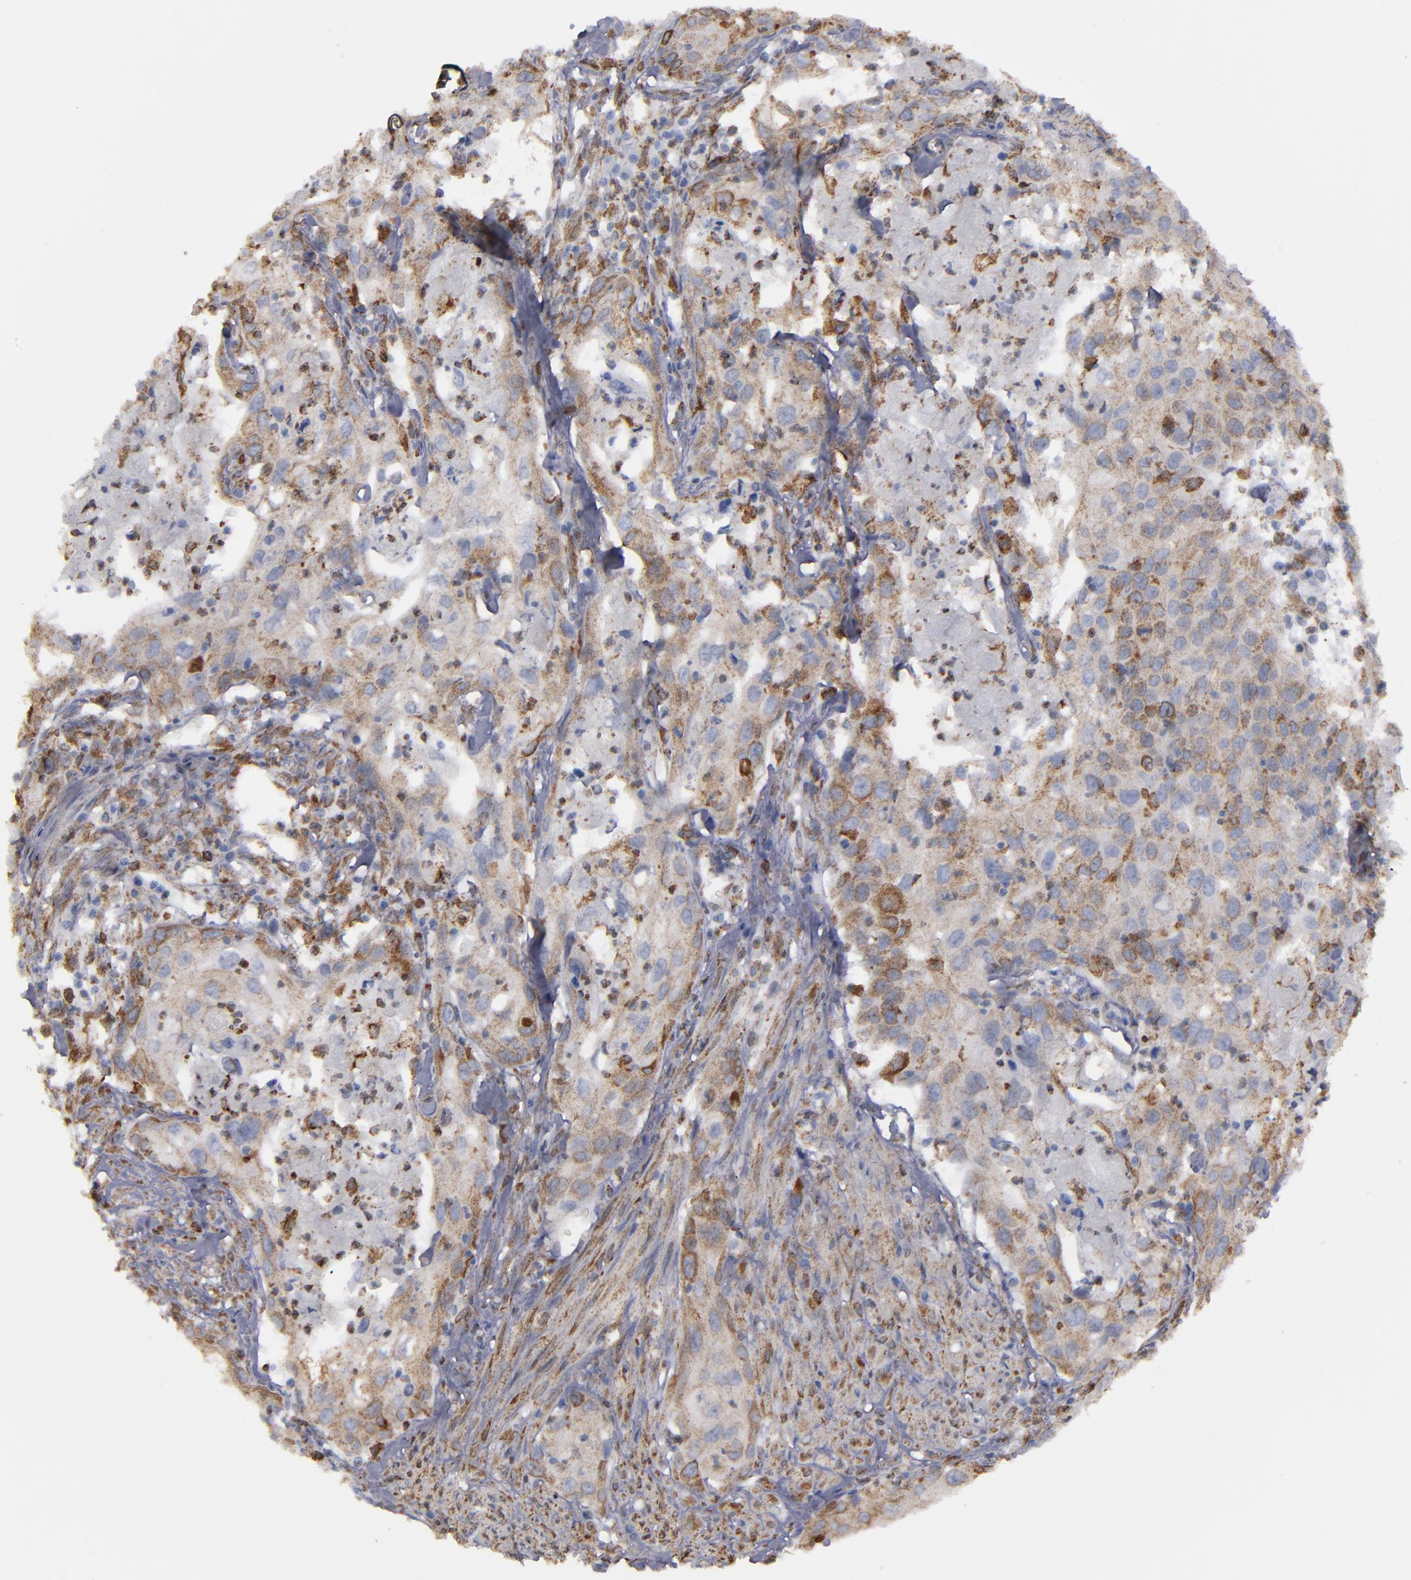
{"staining": {"intensity": "weak", "quantity": ">75%", "location": "cytoplasmic/membranous"}, "tissue": "urothelial cancer", "cell_type": "Tumor cells", "image_type": "cancer", "snomed": [{"axis": "morphology", "description": "Urothelial carcinoma, High grade"}, {"axis": "topography", "description": "Urinary bladder"}], "caption": "Immunohistochemical staining of urothelial carcinoma (high-grade) shows low levels of weak cytoplasmic/membranous expression in about >75% of tumor cells.", "gene": "ERLIN2", "patient": {"sex": "male", "age": 54}}